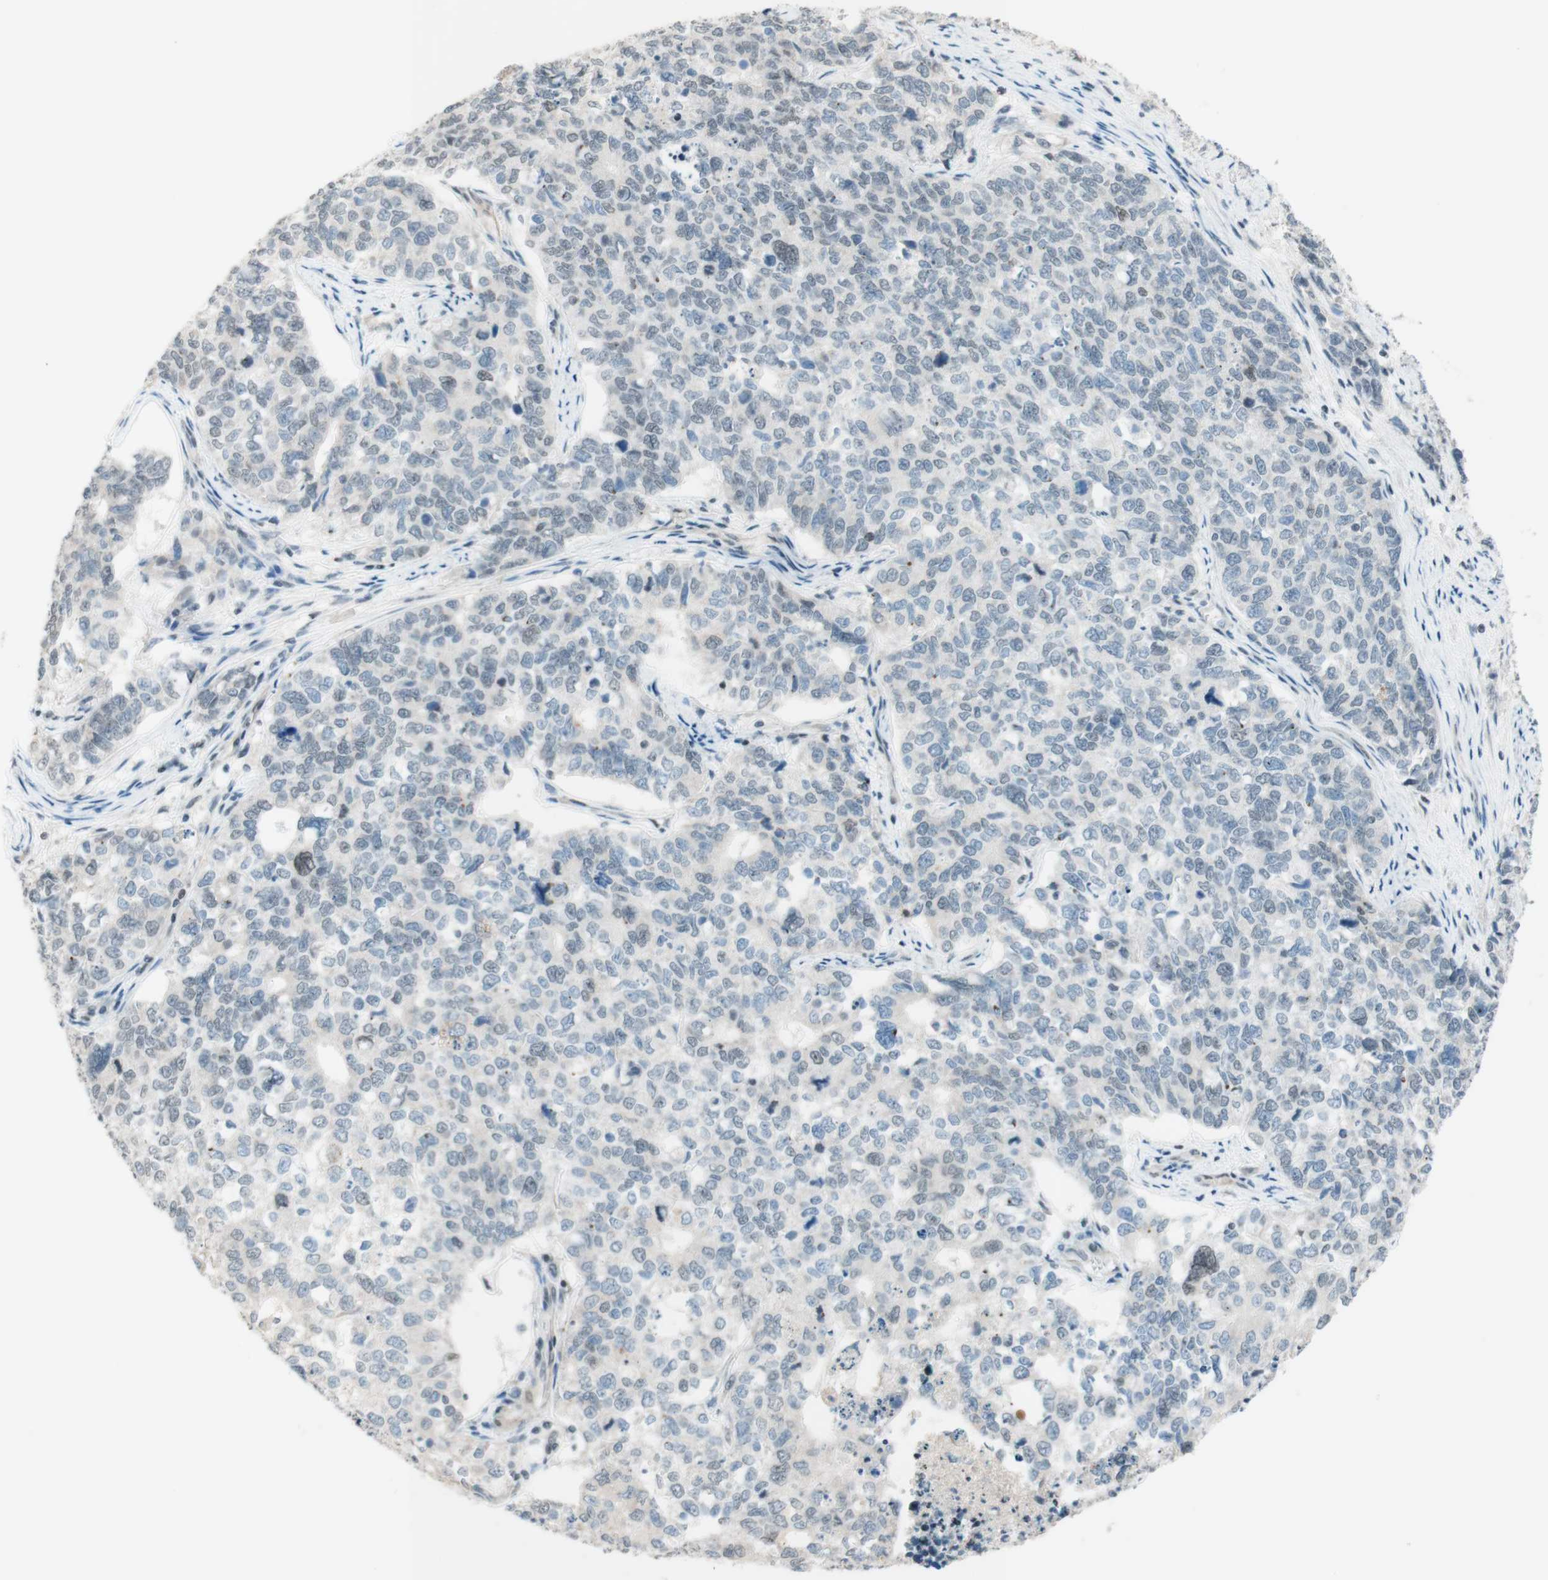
{"staining": {"intensity": "weak", "quantity": "<25%", "location": "nuclear"}, "tissue": "cervical cancer", "cell_type": "Tumor cells", "image_type": "cancer", "snomed": [{"axis": "morphology", "description": "Squamous cell carcinoma, NOS"}, {"axis": "topography", "description": "Cervix"}], "caption": "There is no significant expression in tumor cells of cervical squamous cell carcinoma.", "gene": "JPH1", "patient": {"sex": "female", "age": 63}}